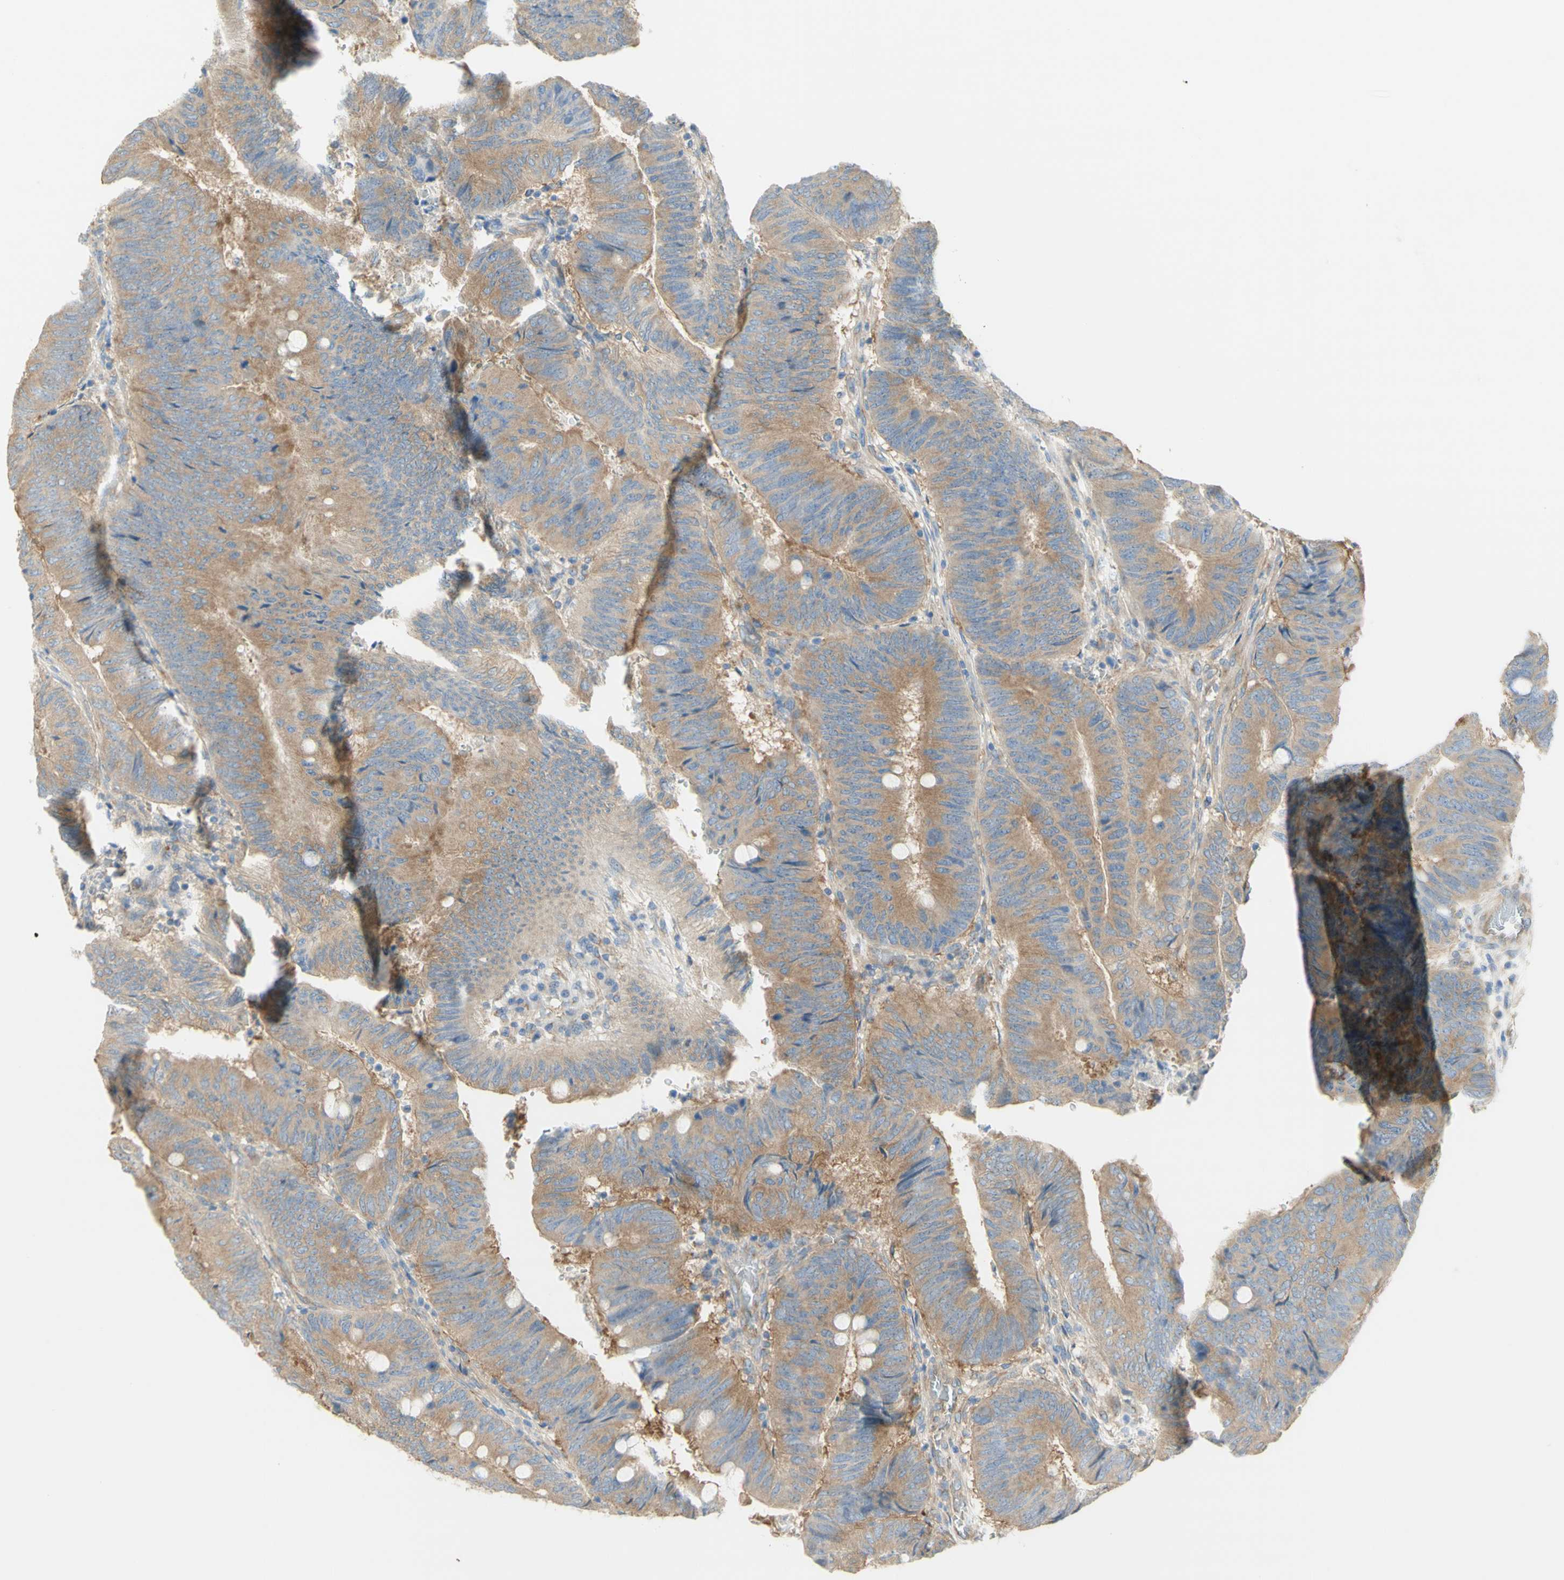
{"staining": {"intensity": "weak", "quantity": ">75%", "location": "cytoplasmic/membranous"}, "tissue": "colorectal cancer", "cell_type": "Tumor cells", "image_type": "cancer", "snomed": [{"axis": "morphology", "description": "Normal tissue, NOS"}, {"axis": "morphology", "description": "Adenocarcinoma, NOS"}, {"axis": "topography", "description": "Rectum"}, {"axis": "topography", "description": "Peripheral nerve tissue"}], "caption": "Human colorectal cancer stained for a protein (brown) displays weak cytoplasmic/membranous positive expression in about >75% of tumor cells.", "gene": "DYNC1H1", "patient": {"sex": "male", "age": 92}}